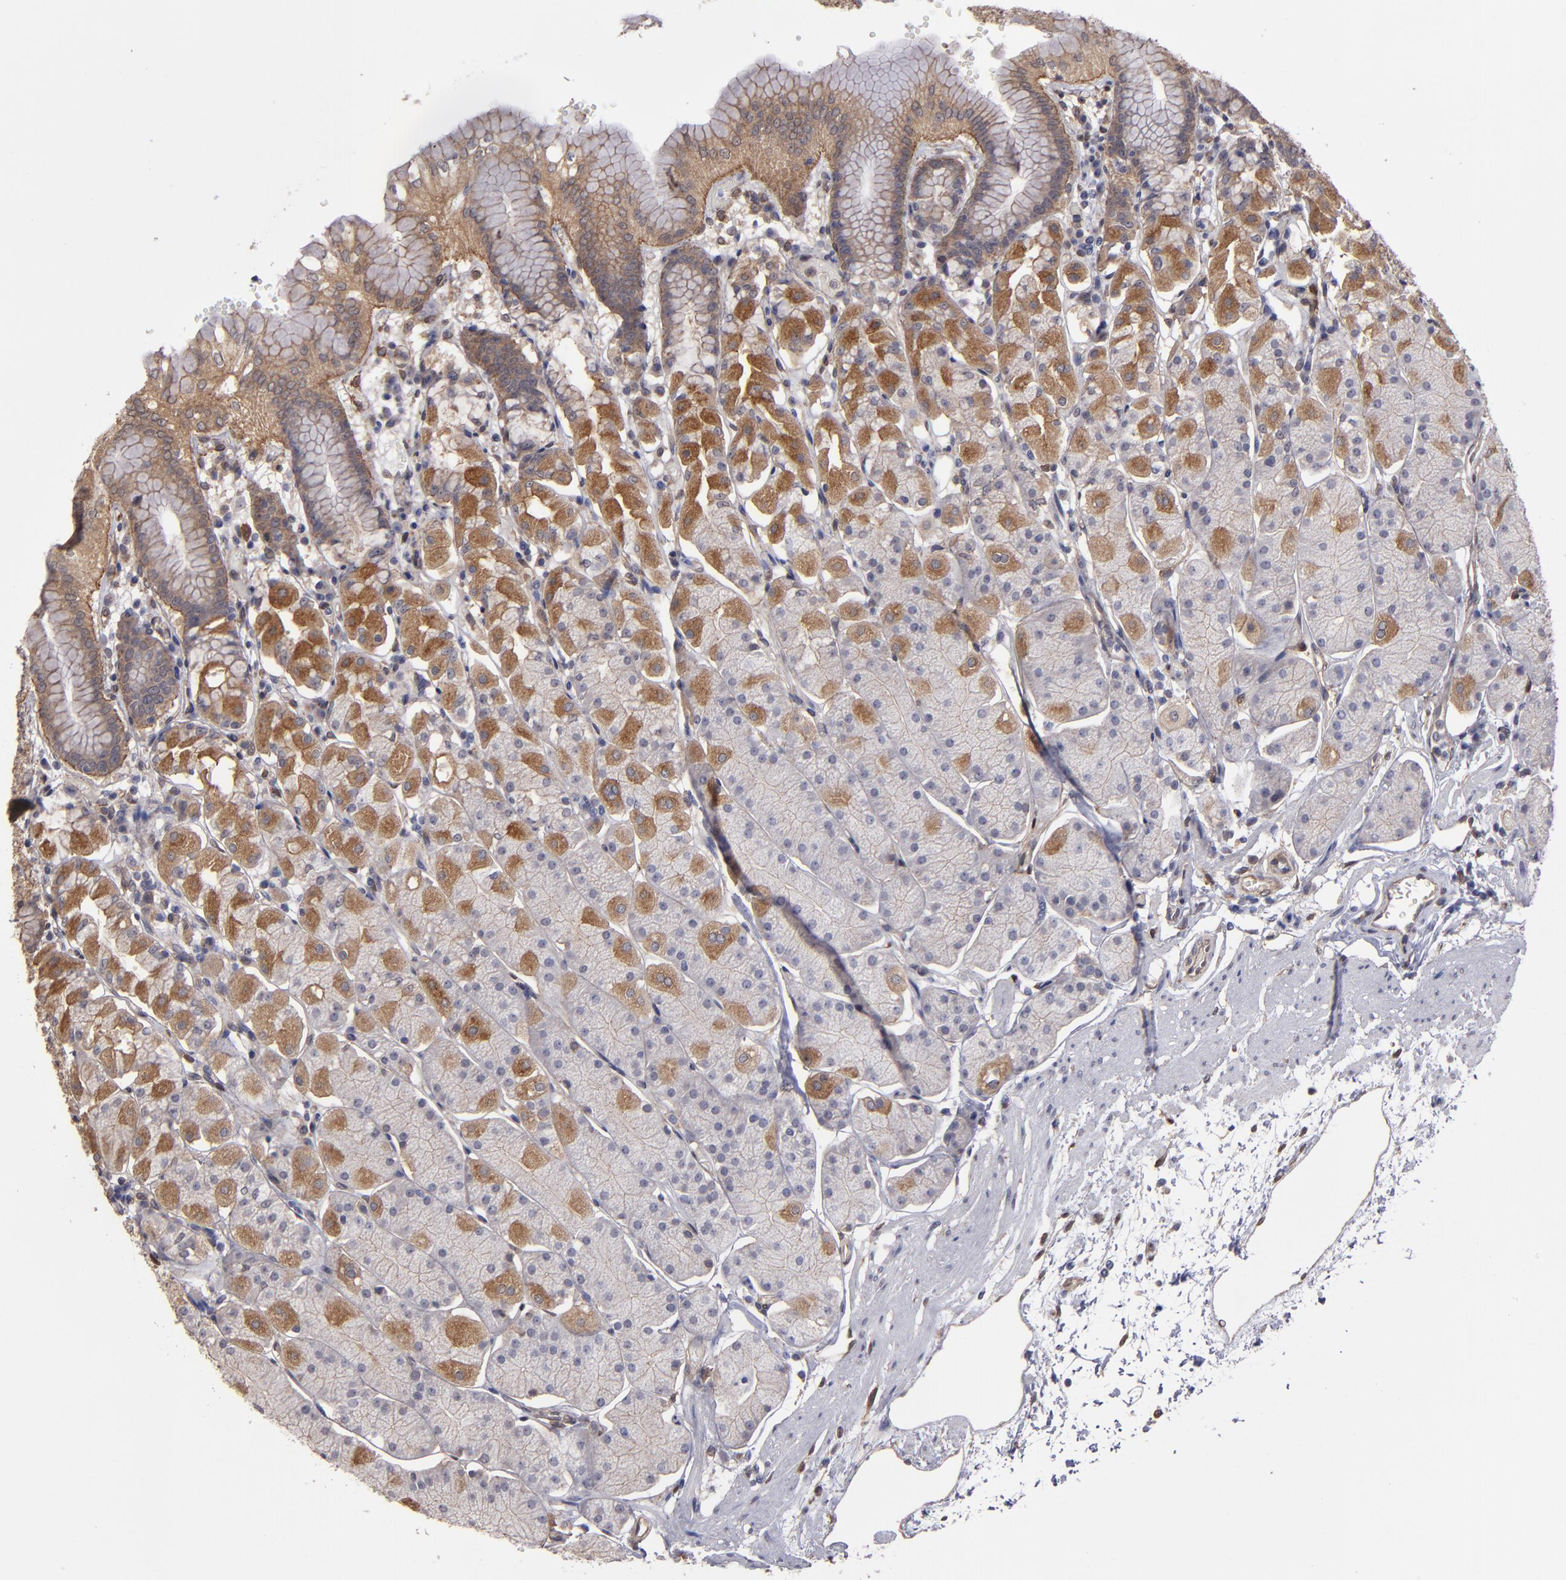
{"staining": {"intensity": "moderate", "quantity": "25%-75%", "location": "cytoplasmic/membranous"}, "tissue": "stomach", "cell_type": "Glandular cells", "image_type": "normal", "snomed": [{"axis": "morphology", "description": "Normal tissue, NOS"}, {"axis": "topography", "description": "Stomach, upper"}, {"axis": "topography", "description": "Stomach"}], "caption": "Stomach stained with immunohistochemistry (IHC) shows moderate cytoplasmic/membranous expression in about 25%-75% of glandular cells.", "gene": "NDRG2", "patient": {"sex": "male", "age": 76}}